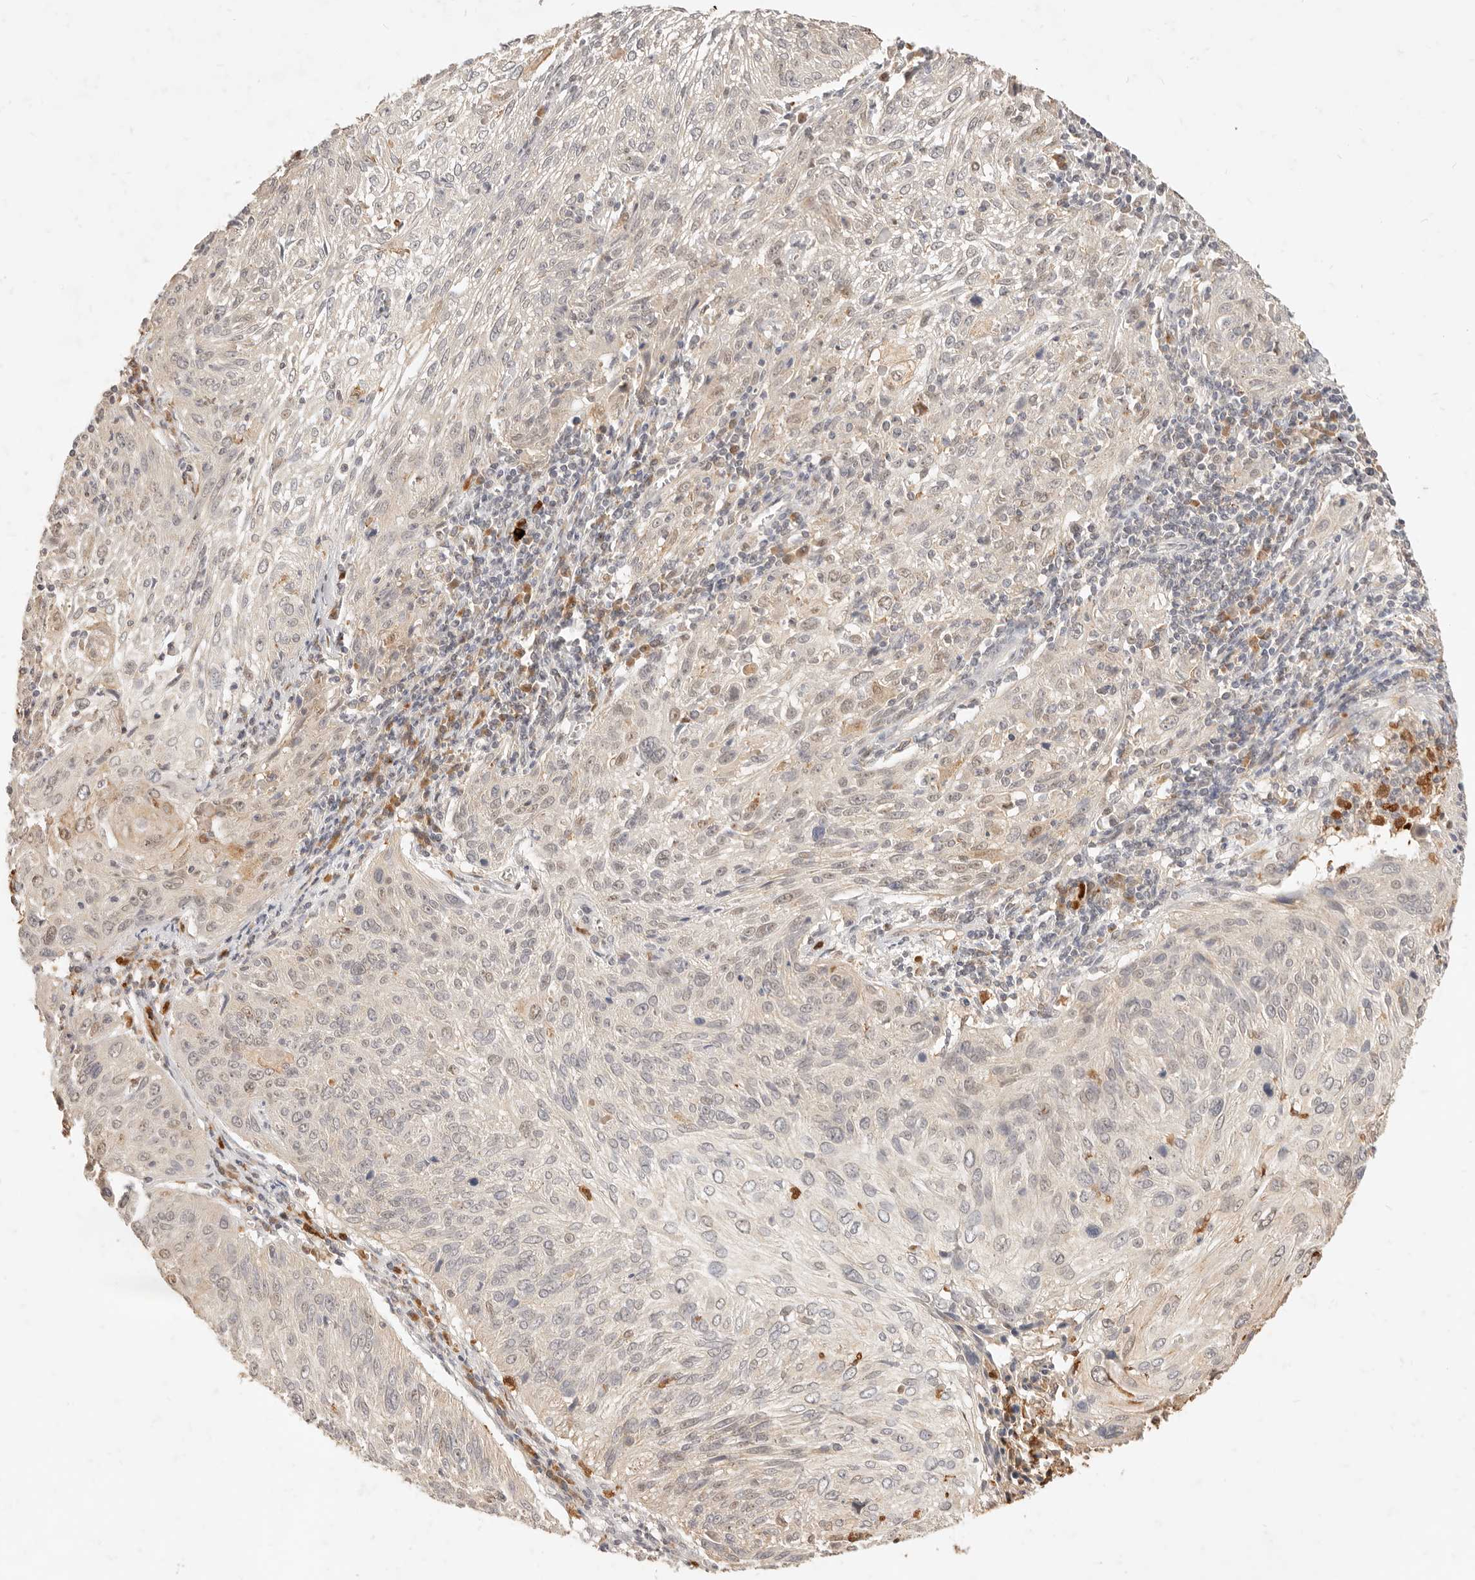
{"staining": {"intensity": "negative", "quantity": "none", "location": "none"}, "tissue": "cervical cancer", "cell_type": "Tumor cells", "image_type": "cancer", "snomed": [{"axis": "morphology", "description": "Squamous cell carcinoma, NOS"}, {"axis": "topography", "description": "Cervix"}], "caption": "Micrograph shows no significant protein expression in tumor cells of cervical squamous cell carcinoma.", "gene": "TMTC2", "patient": {"sex": "female", "age": 51}}